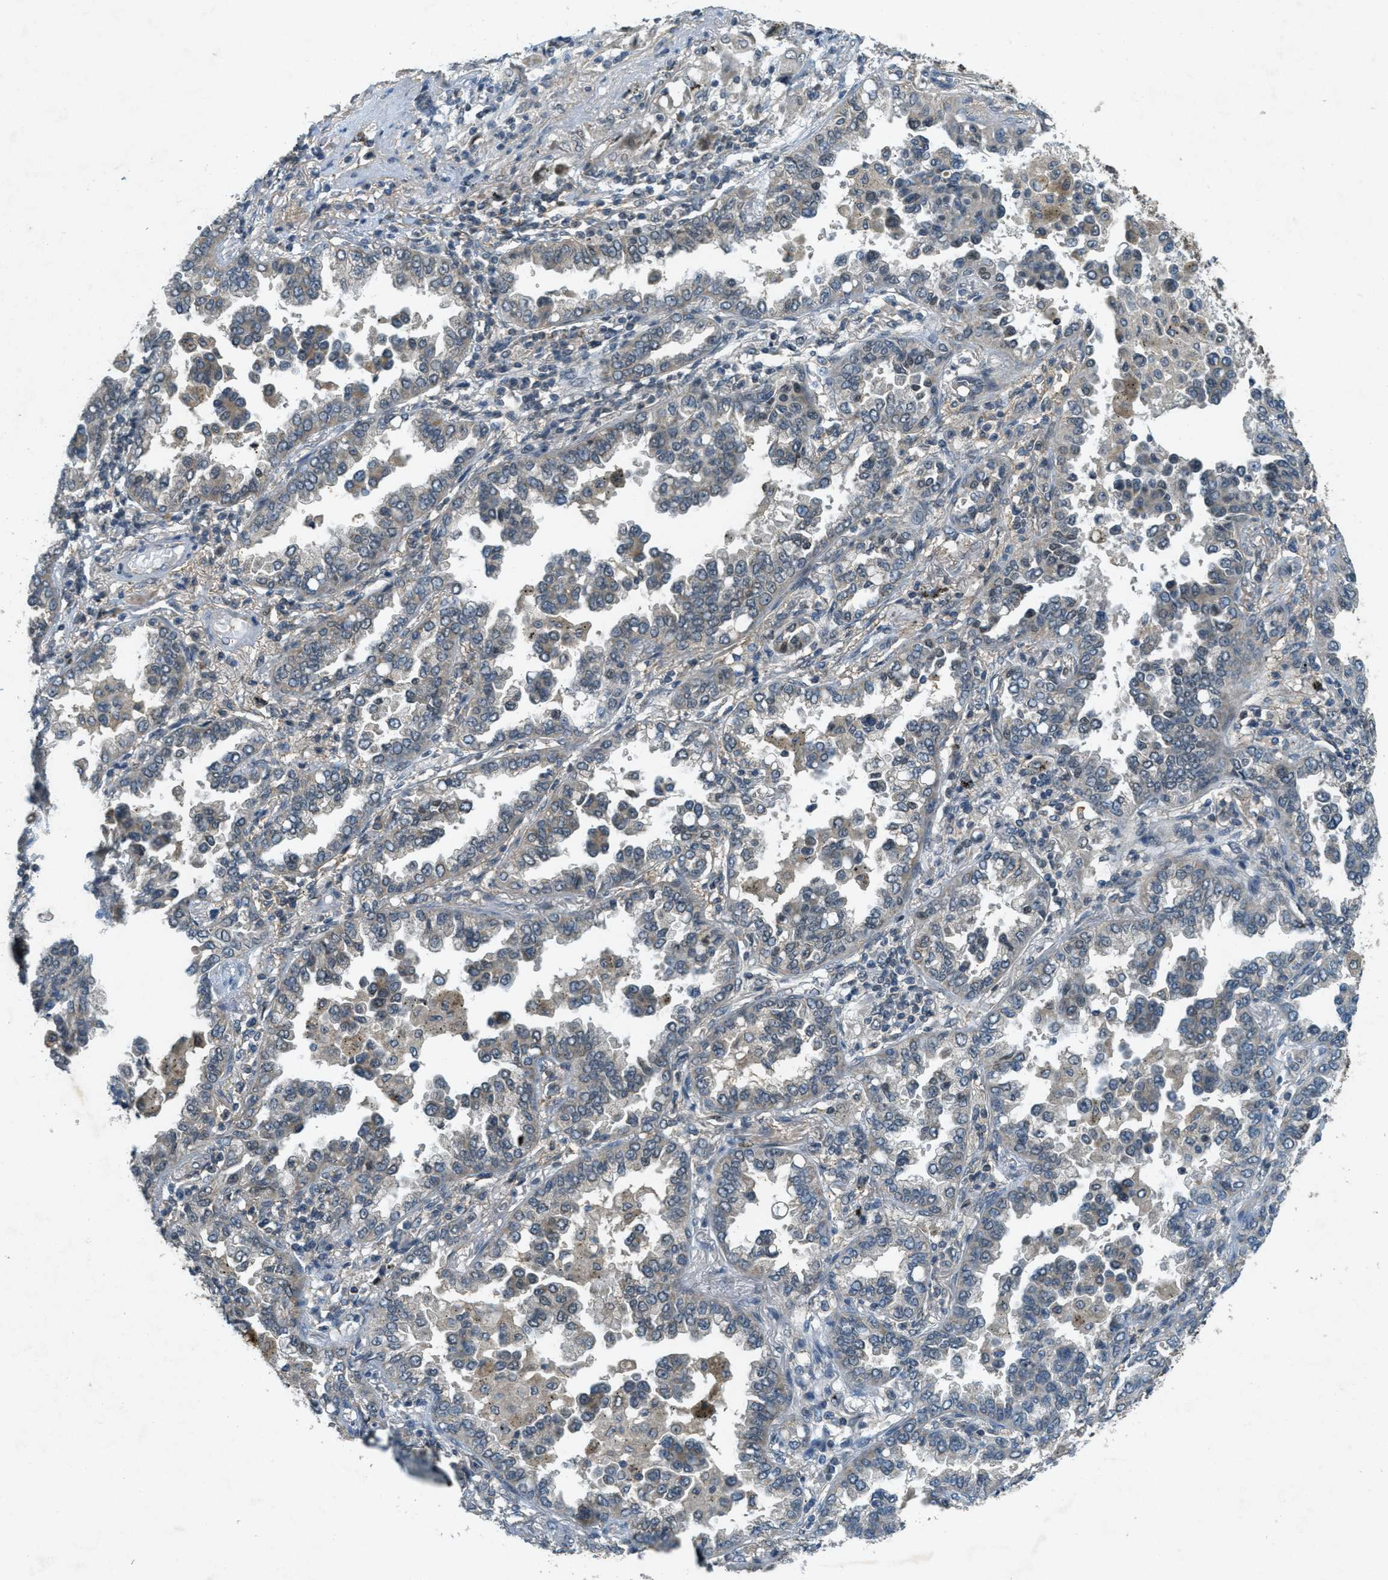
{"staining": {"intensity": "weak", "quantity": "<25%", "location": "cytoplasmic/membranous"}, "tissue": "lung cancer", "cell_type": "Tumor cells", "image_type": "cancer", "snomed": [{"axis": "morphology", "description": "Normal tissue, NOS"}, {"axis": "morphology", "description": "Adenocarcinoma, NOS"}, {"axis": "topography", "description": "Lung"}], "caption": "DAB immunohistochemical staining of human lung adenocarcinoma shows no significant staining in tumor cells.", "gene": "TCF20", "patient": {"sex": "male", "age": 59}}